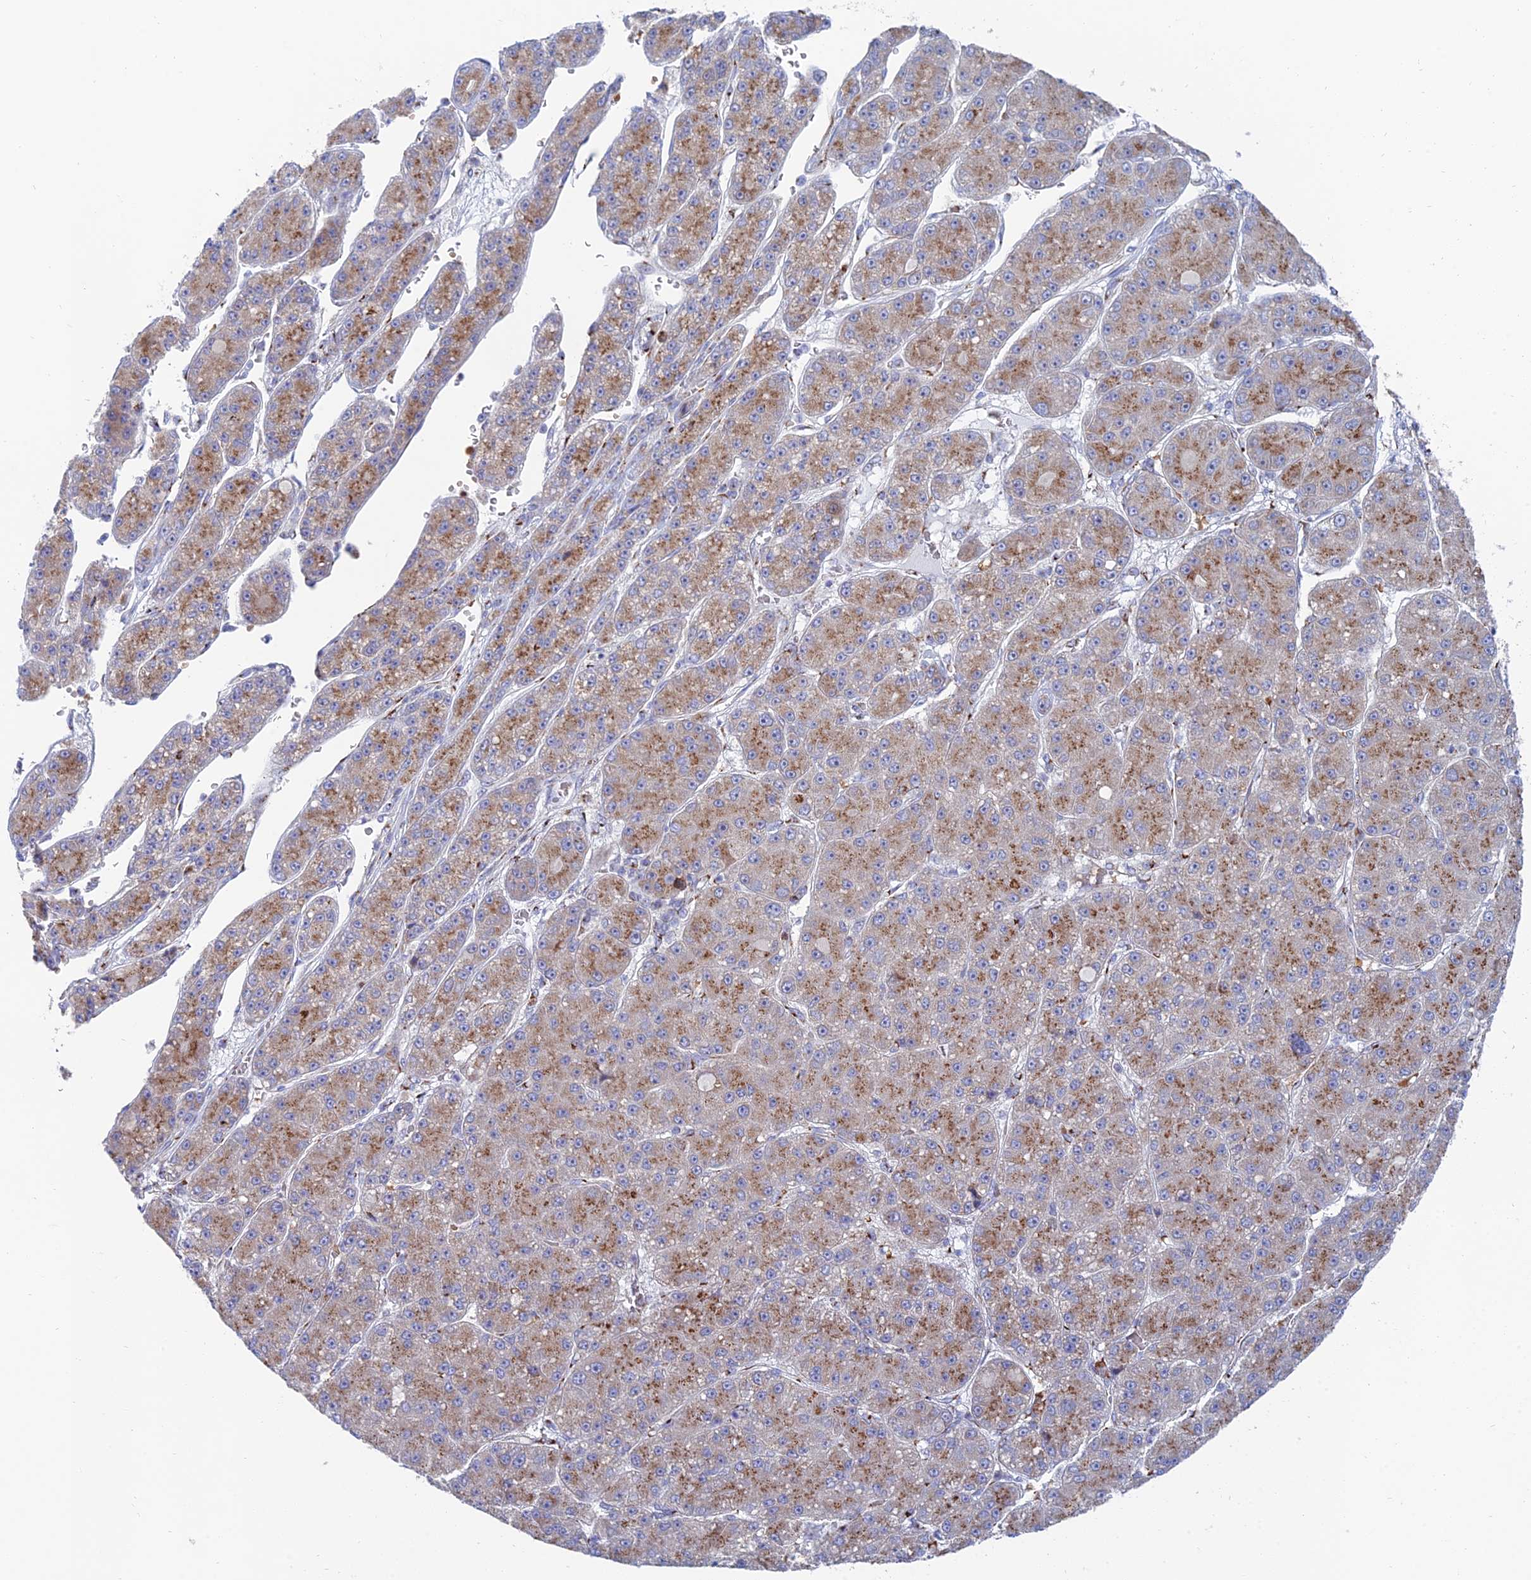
{"staining": {"intensity": "moderate", "quantity": ">75%", "location": "cytoplasmic/membranous"}, "tissue": "liver cancer", "cell_type": "Tumor cells", "image_type": "cancer", "snomed": [{"axis": "morphology", "description": "Carcinoma, Hepatocellular, NOS"}, {"axis": "topography", "description": "Liver"}], "caption": "Tumor cells demonstrate medium levels of moderate cytoplasmic/membranous positivity in about >75% of cells in human liver cancer.", "gene": "HS2ST1", "patient": {"sex": "male", "age": 67}}